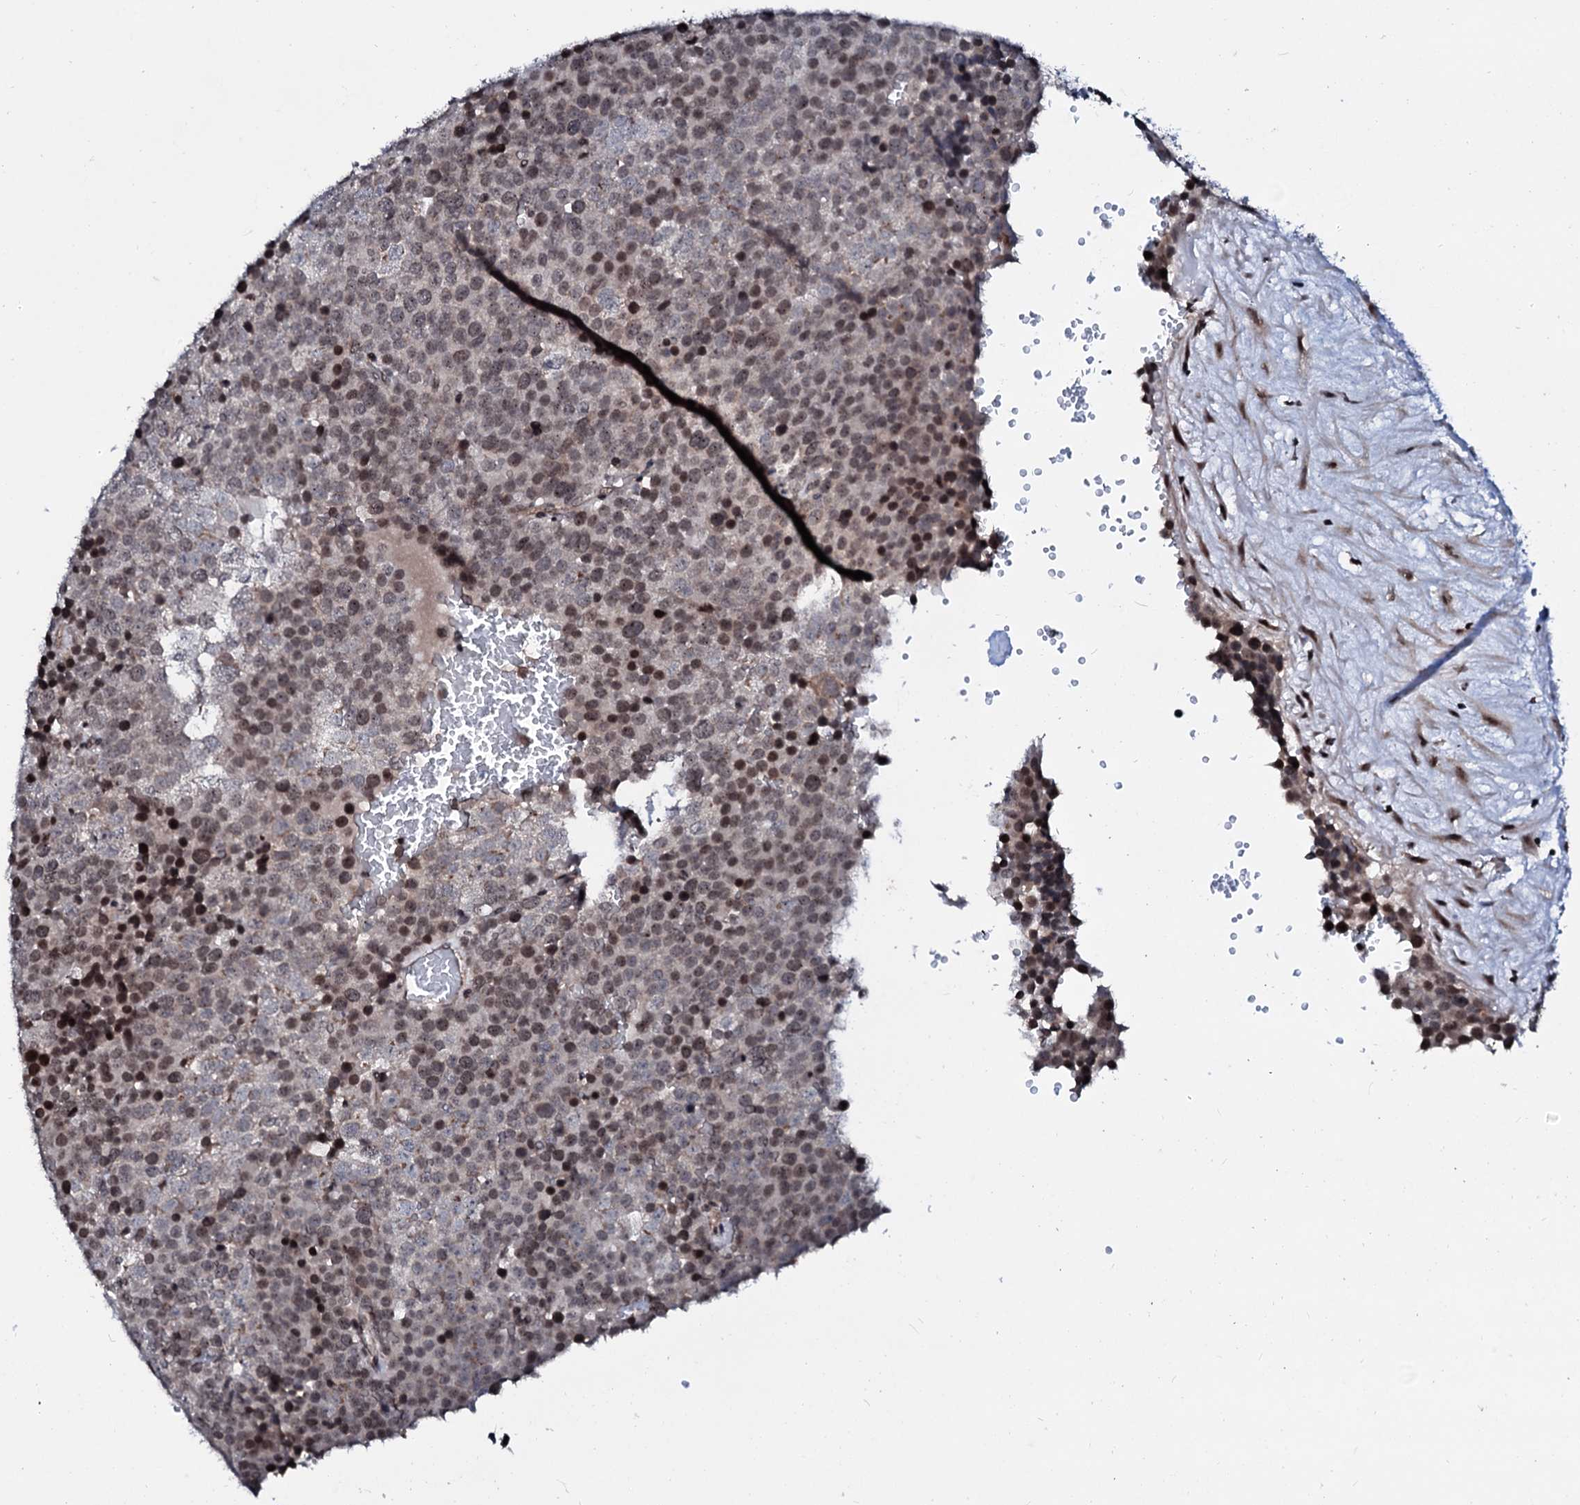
{"staining": {"intensity": "negative", "quantity": "none", "location": "none"}, "tissue": "testis cancer", "cell_type": "Tumor cells", "image_type": "cancer", "snomed": [{"axis": "morphology", "description": "Seminoma, NOS"}, {"axis": "topography", "description": "Testis"}], "caption": "High magnification brightfield microscopy of testis seminoma stained with DAB (brown) and counterstained with hematoxylin (blue): tumor cells show no significant positivity.", "gene": "LSM11", "patient": {"sex": "male", "age": 71}}